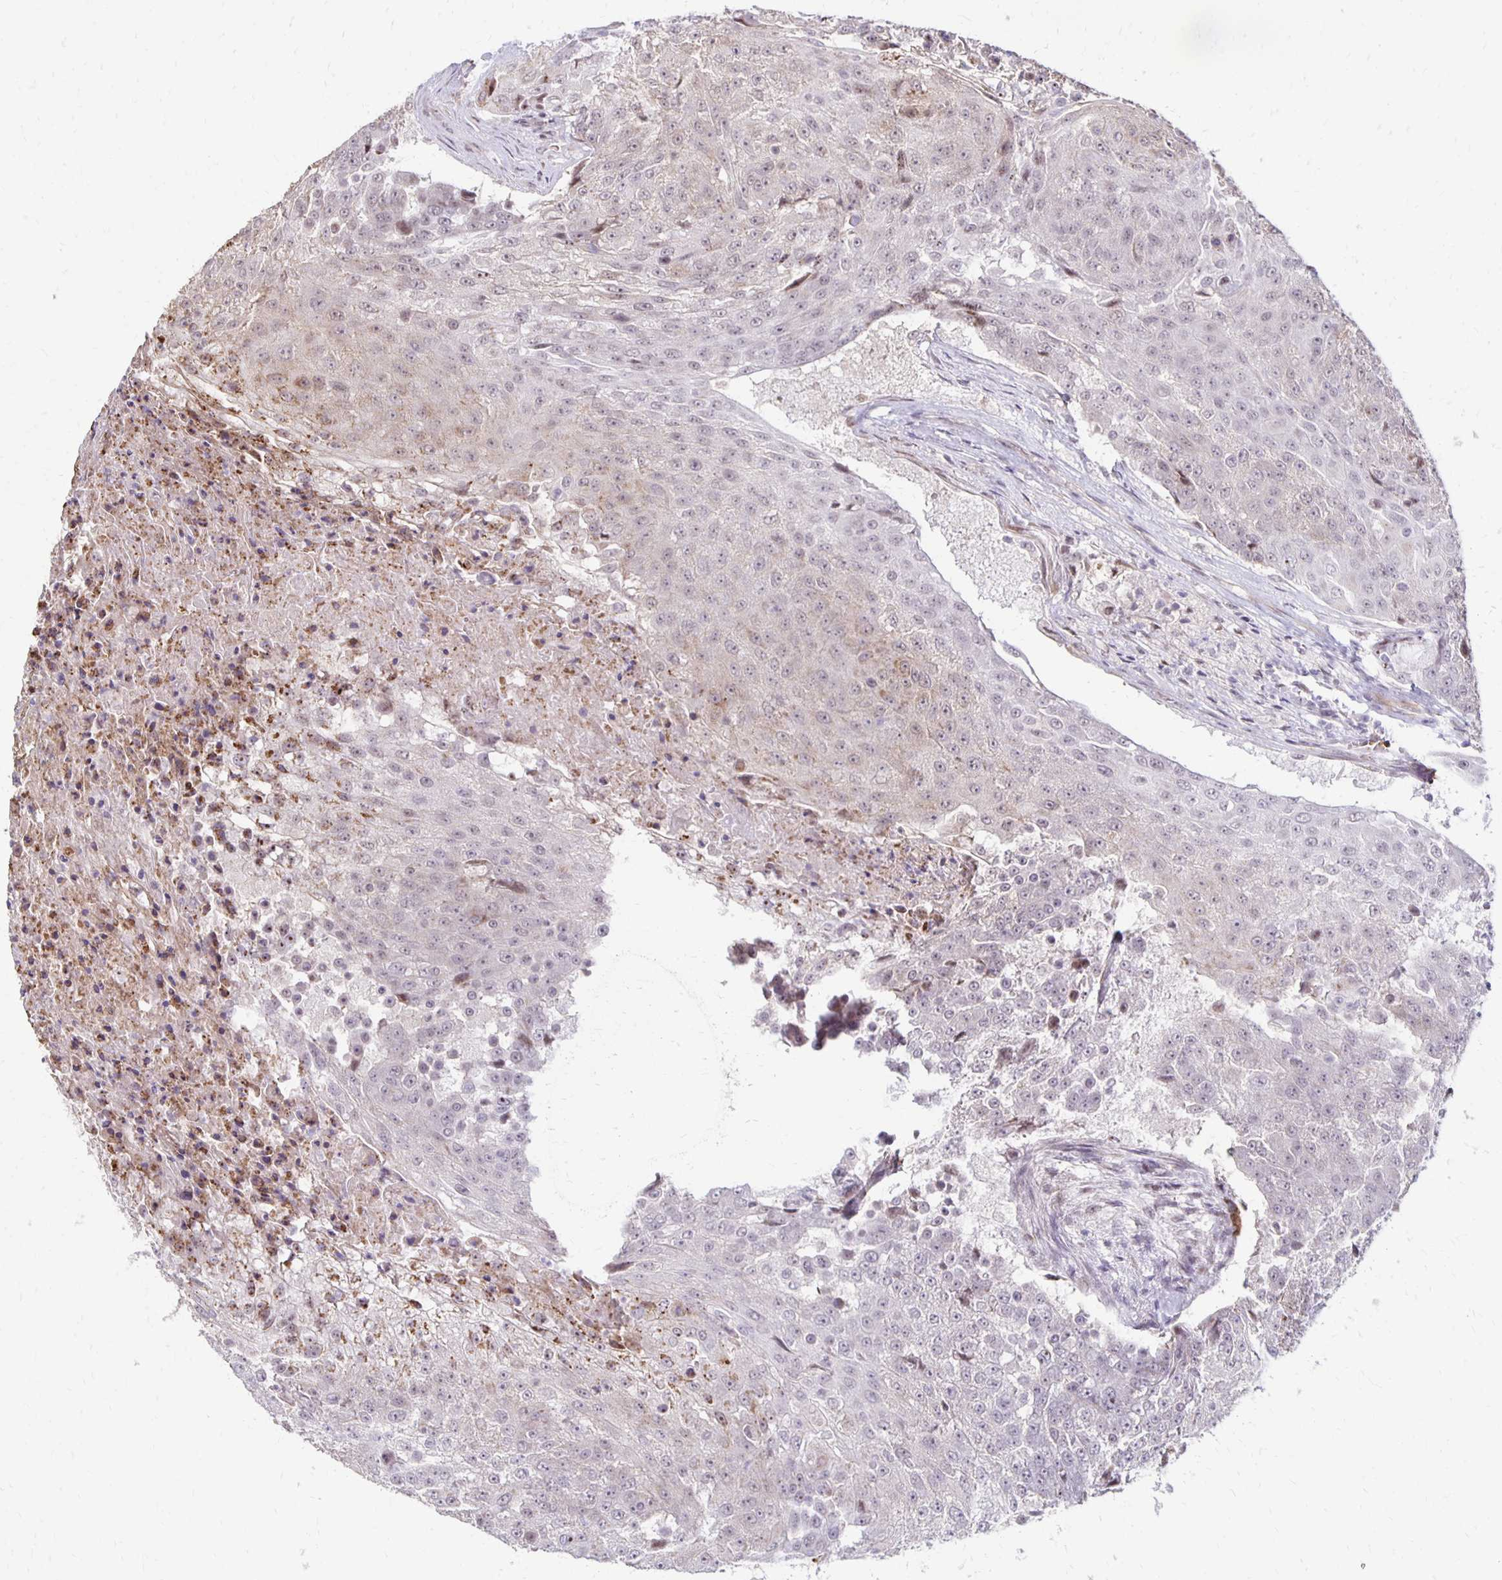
{"staining": {"intensity": "weak", "quantity": "<25%", "location": "nuclear"}, "tissue": "urothelial cancer", "cell_type": "Tumor cells", "image_type": "cancer", "snomed": [{"axis": "morphology", "description": "Urothelial carcinoma, High grade"}, {"axis": "topography", "description": "Urinary bladder"}], "caption": "High power microscopy micrograph of an immunohistochemistry image of urothelial cancer, revealing no significant expression in tumor cells.", "gene": "DAGLA", "patient": {"sex": "female", "age": 63}}